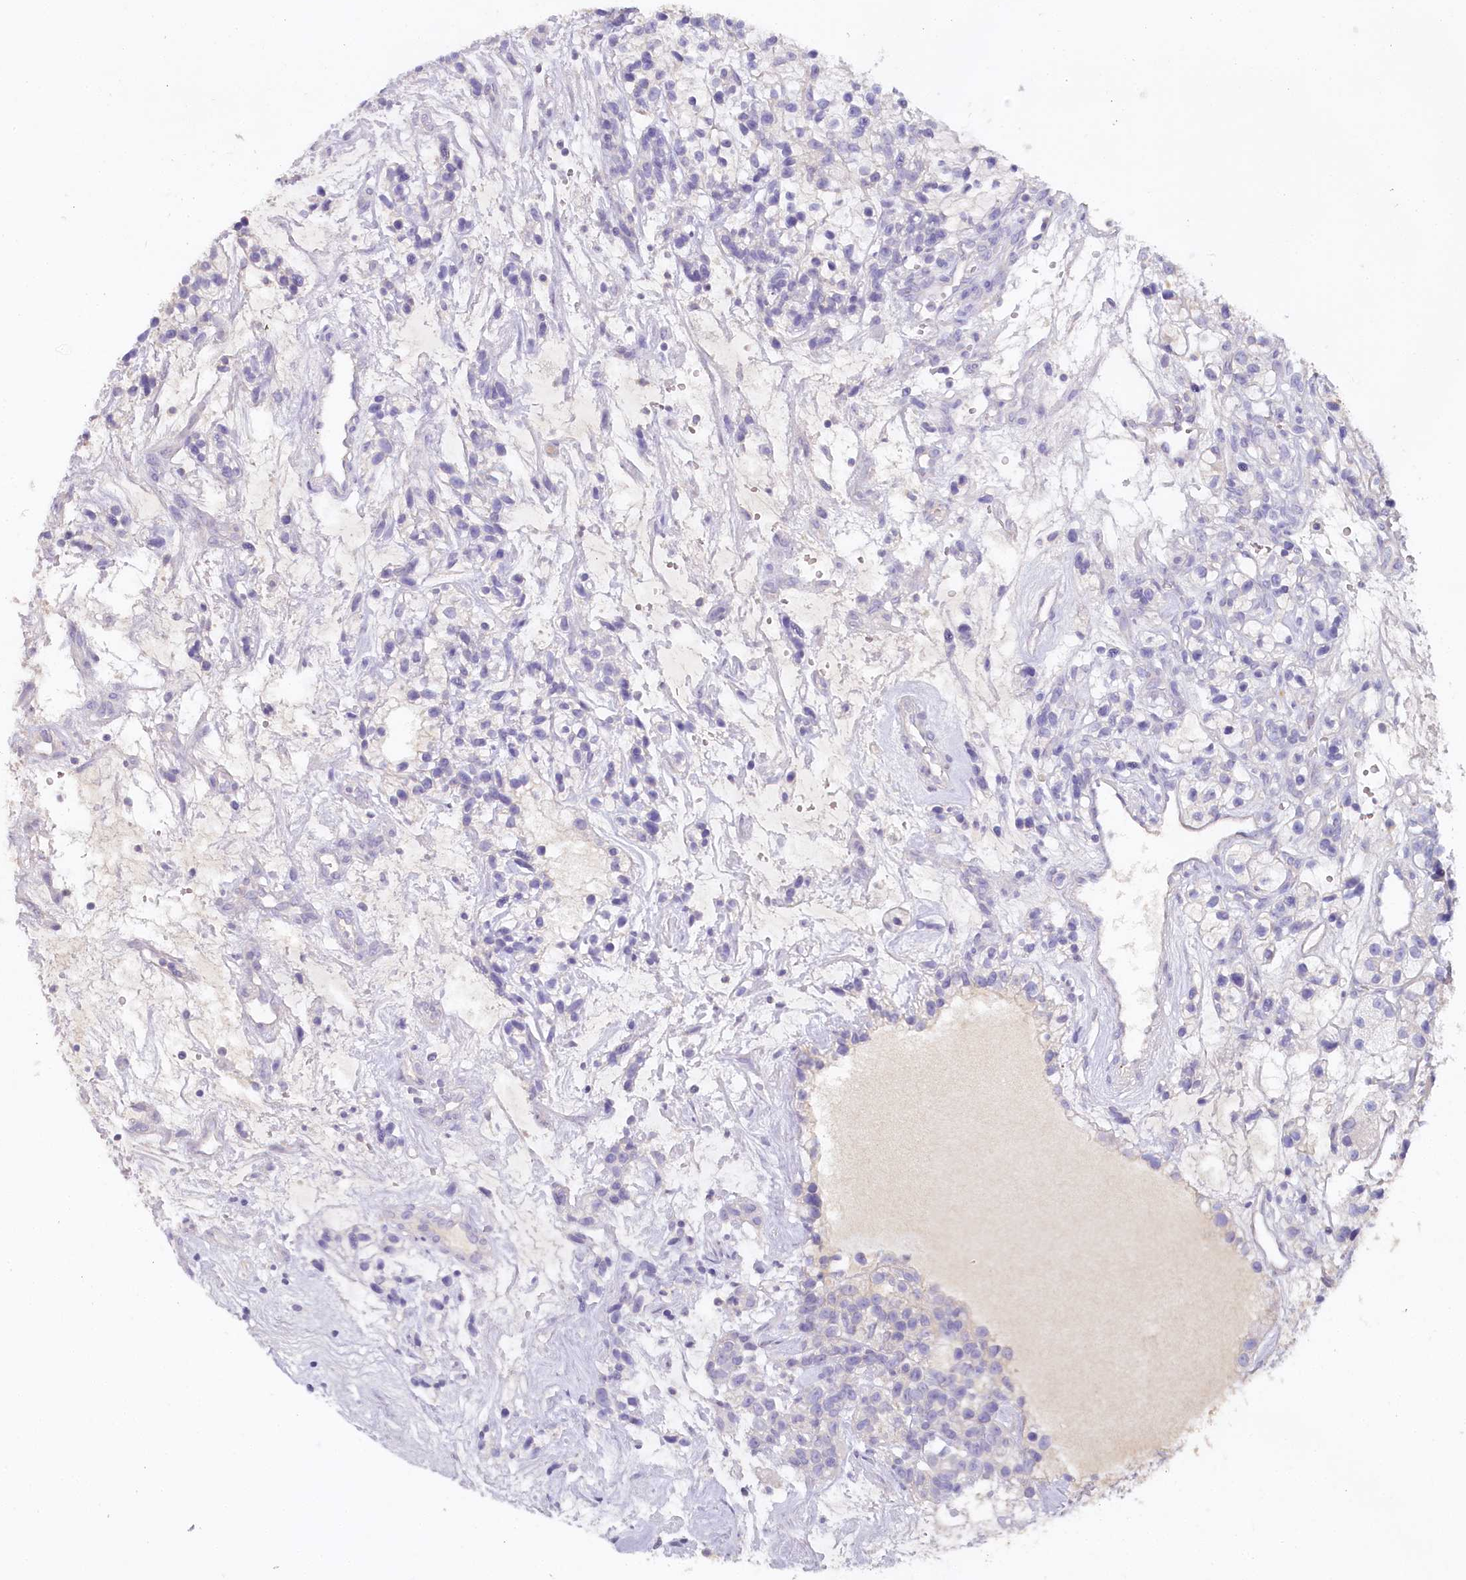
{"staining": {"intensity": "negative", "quantity": "none", "location": "none"}, "tissue": "renal cancer", "cell_type": "Tumor cells", "image_type": "cancer", "snomed": [{"axis": "morphology", "description": "Adenocarcinoma, NOS"}, {"axis": "topography", "description": "Kidney"}], "caption": "Tumor cells show no significant protein staining in adenocarcinoma (renal).", "gene": "HPD", "patient": {"sex": "female", "age": 57}}